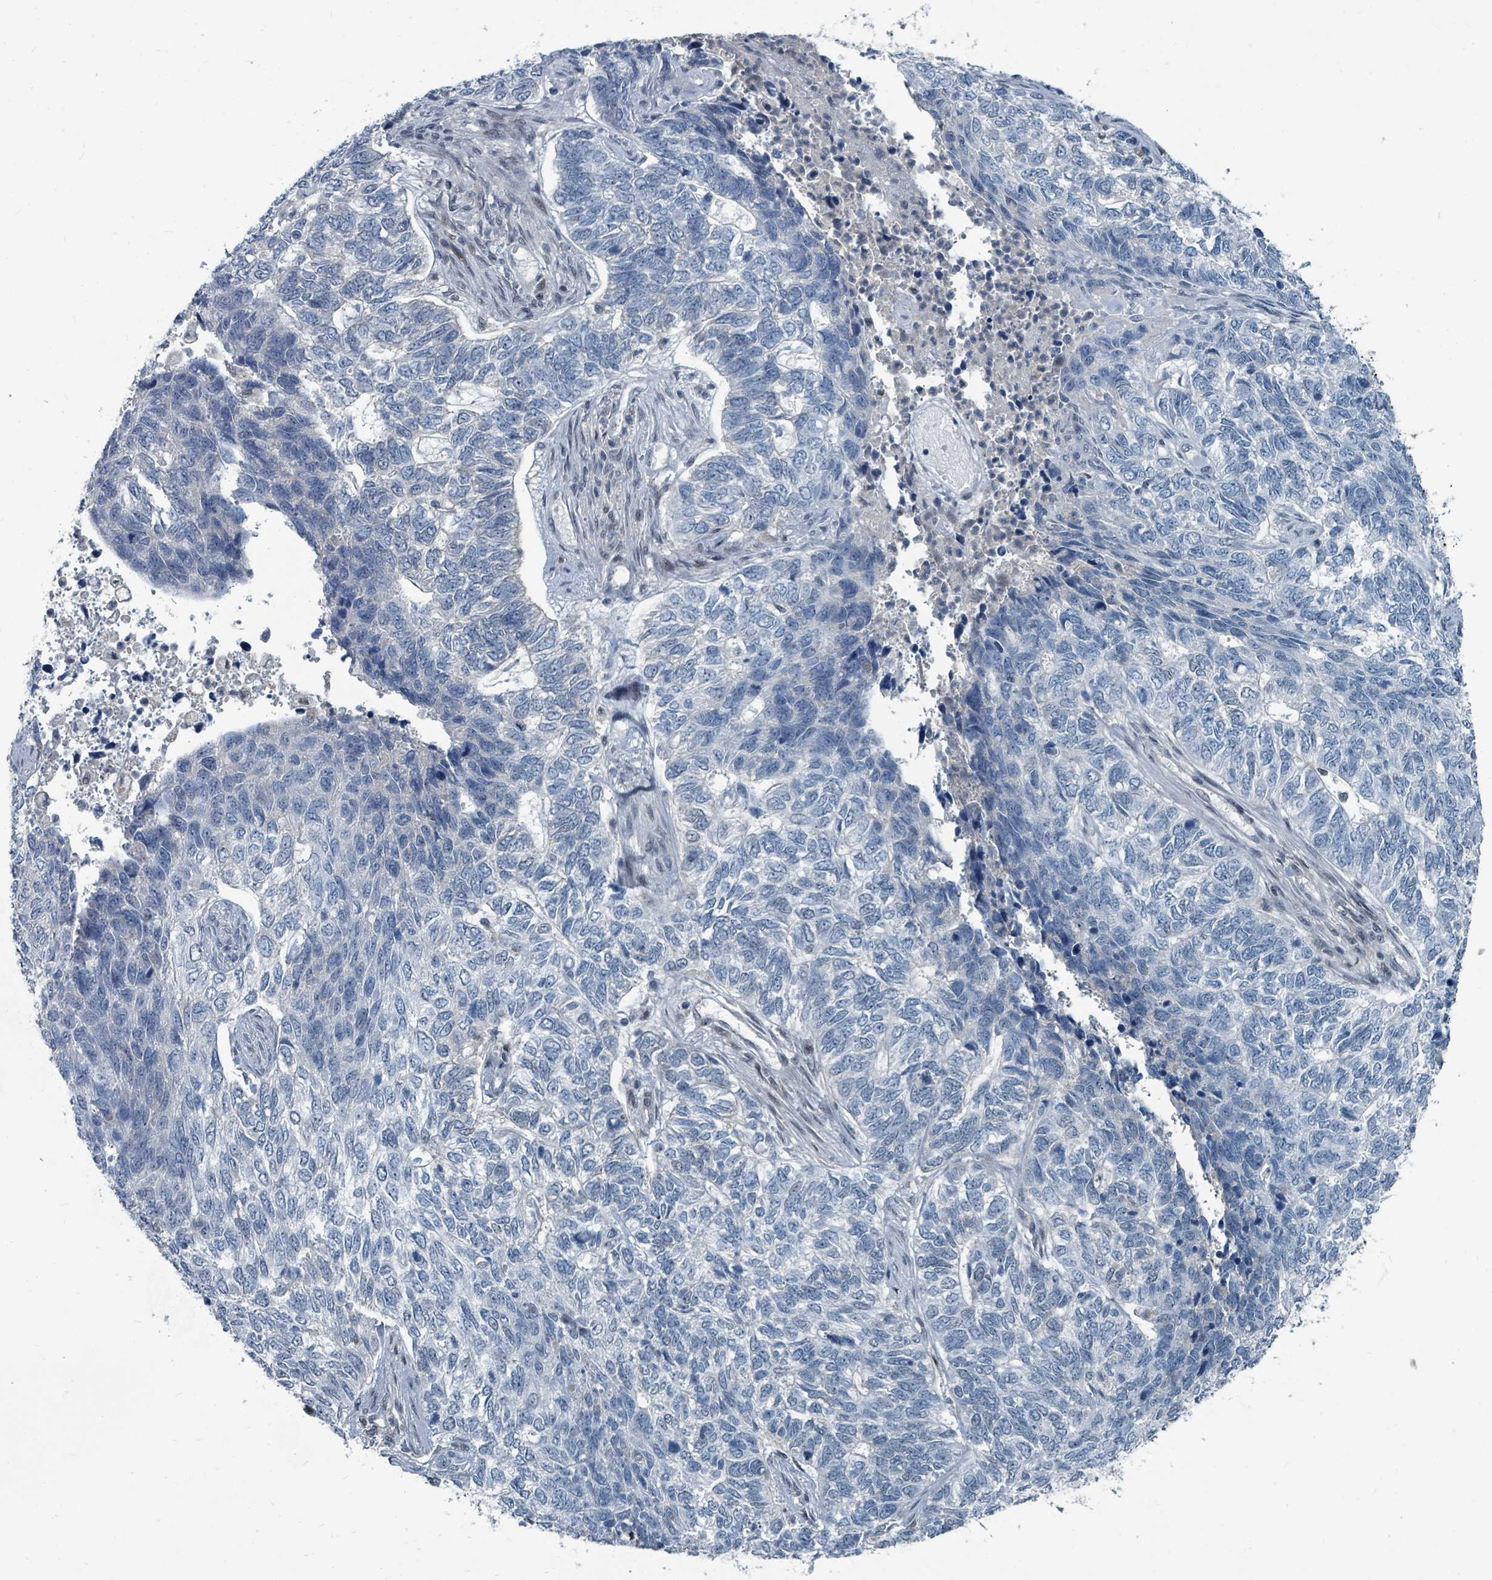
{"staining": {"intensity": "negative", "quantity": "none", "location": "none"}, "tissue": "skin cancer", "cell_type": "Tumor cells", "image_type": "cancer", "snomed": [{"axis": "morphology", "description": "Basal cell carcinoma"}, {"axis": "topography", "description": "Skin"}], "caption": "A photomicrograph of human skin basal cell carcinoma is negative for staining in tumor cells.", "gene": "UCK1", "patient": {"sex": "female", "age": 65}}